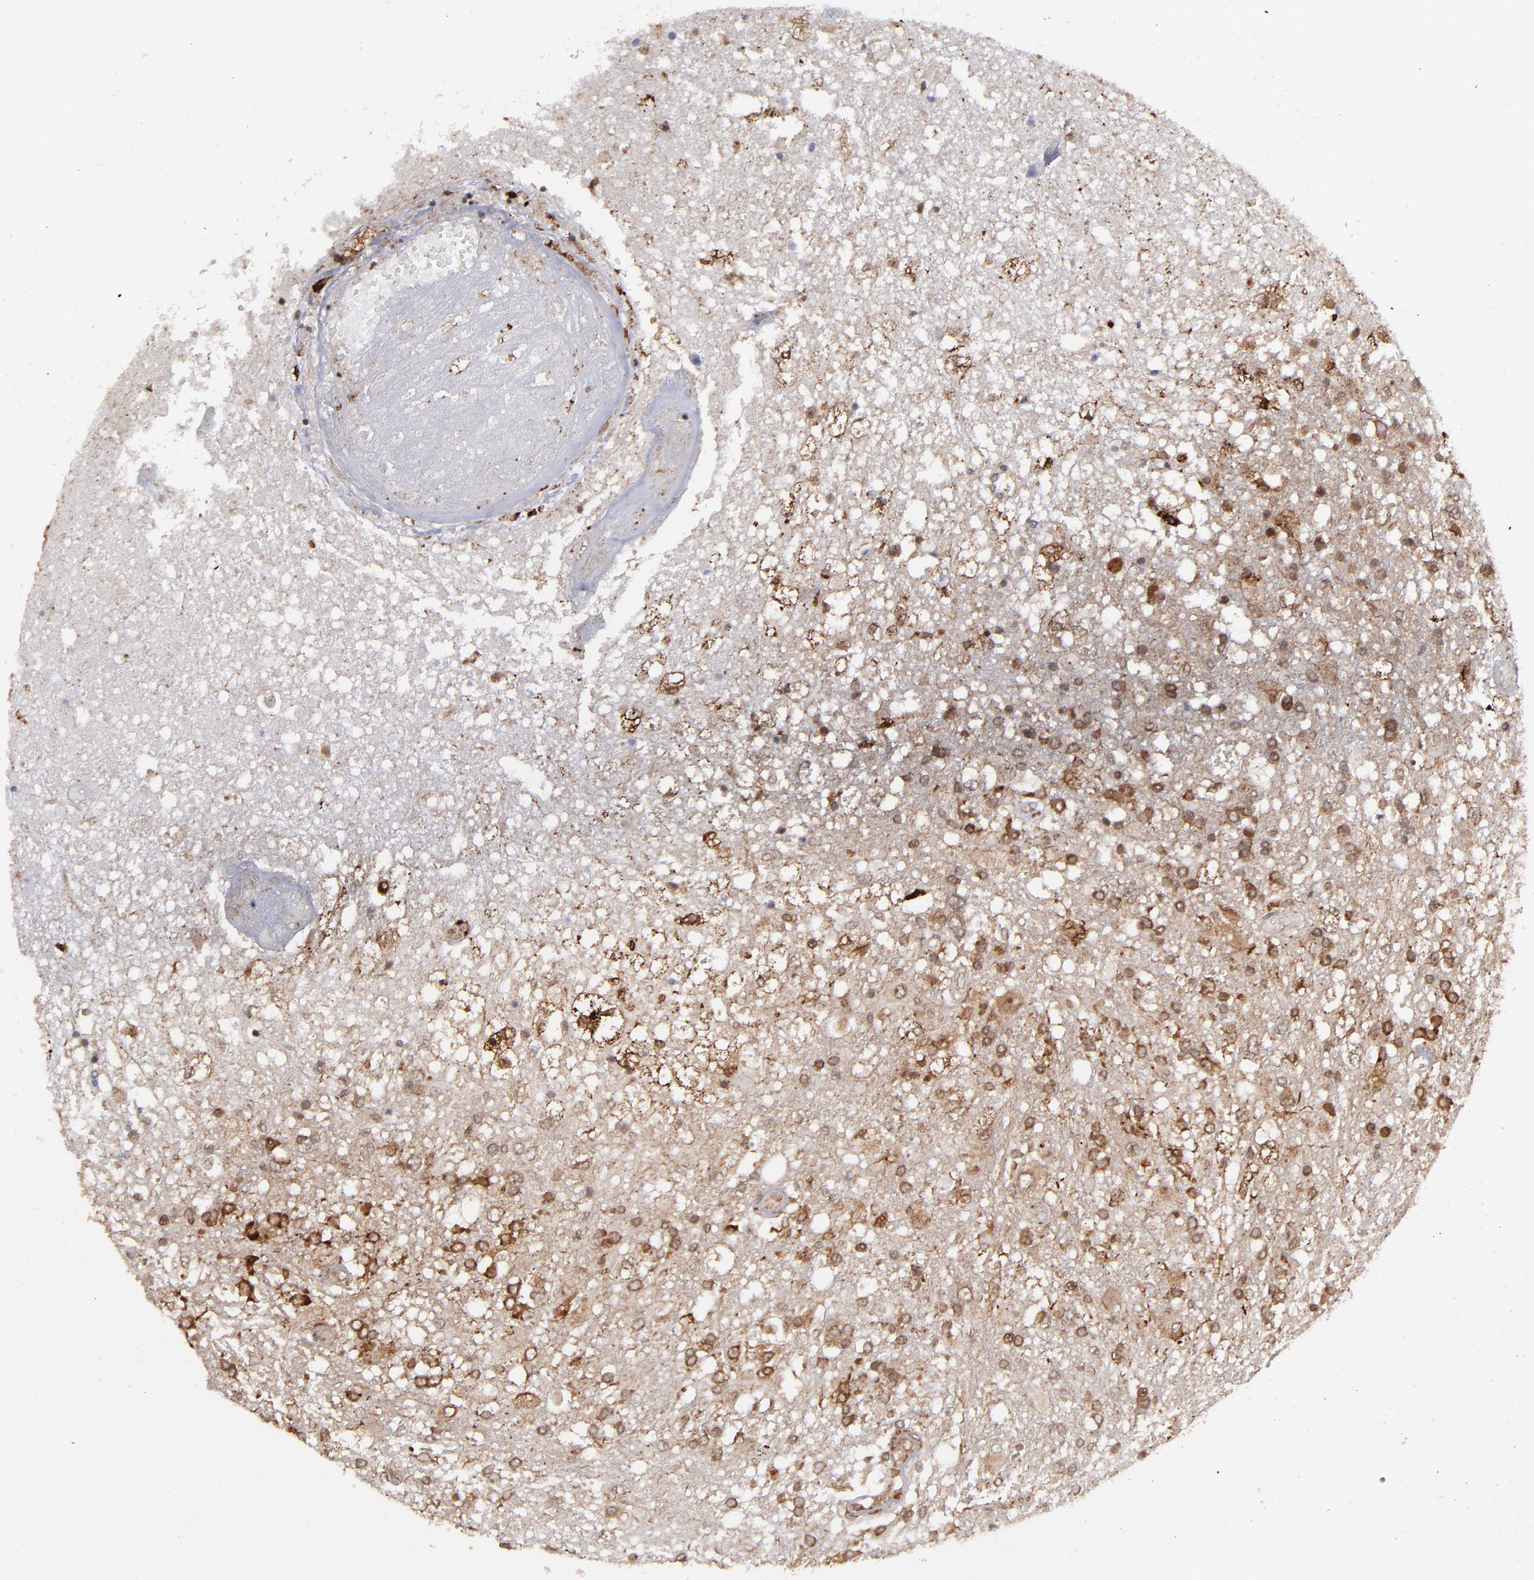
{"staining": {"intensity": "moderate", "quantity": ">75%", "location": "cytoplasmic/membranous,nuclear"}, "tissue": "glioma", "cell_type": "Tumor cells", "image_type": "cancer", "snomed": [{"axis": "morphology", "description": "Glioma, malignant, High grade"}, {"axis": "topography", "description": "Cerebral cortex"}], "caption": "Protein staining of malignant glioma (high-grade) tissue shows moderate cytoplasmic/membranous and nuclear staining in about >75% of tumor cells.", "gene": "RGS6", "patient": {"sex": "male", "age": 79}}